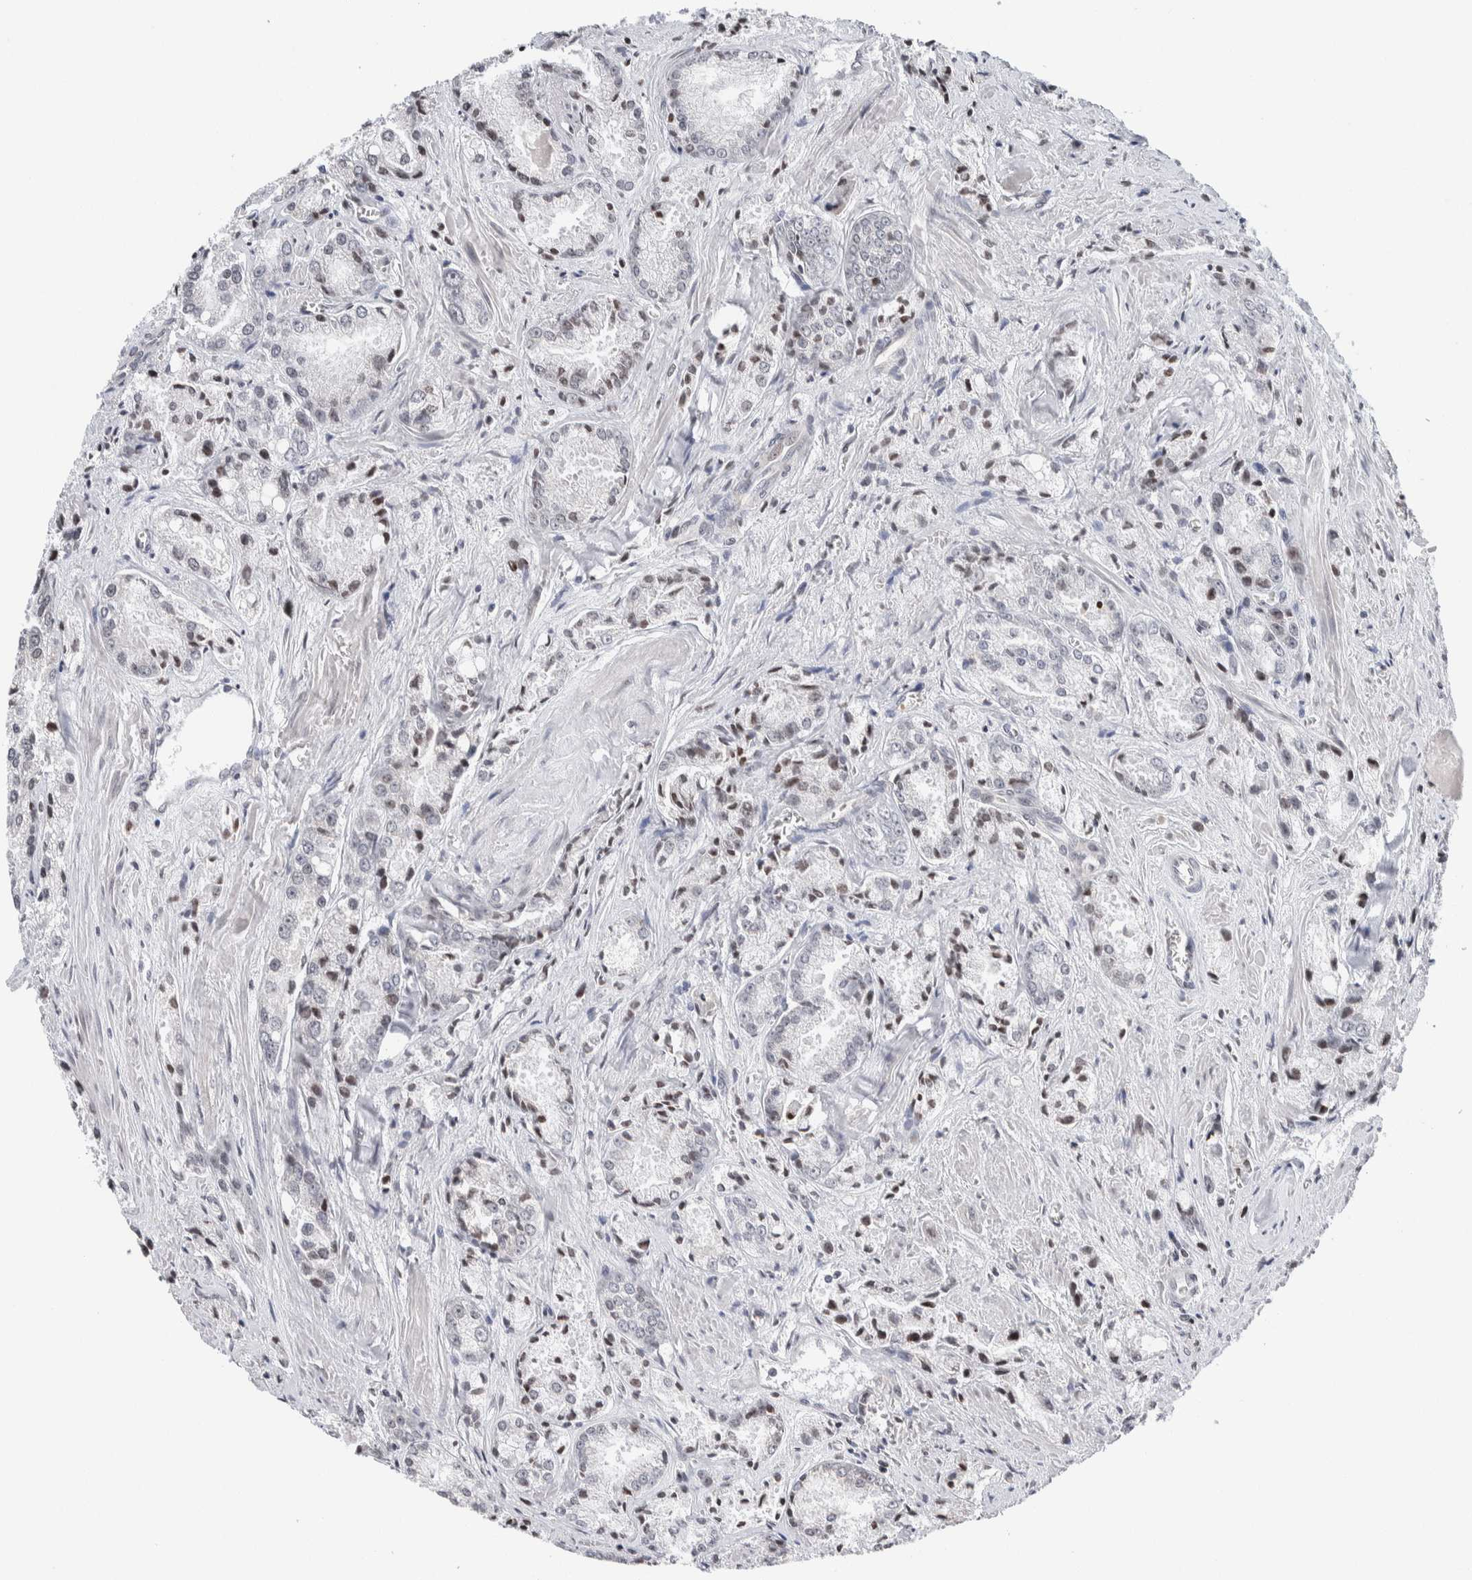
{"staining": {"intensity": "weak", "quantity": "<25%", "location": "nuclear"}, "tissue": "prostate cancer", "cell_type": "Tumor cells", "image_type": "cancer", "snomed": [{"axis": "morphology", "description": "Adenocarcinoma, Low grade"}, {"axis": "topography", "description": "Prostate"}], "caption": "This is a histopathology image of IHC staining of prostate cancer, which shows no expression in tumor cells.", "gene": "NEUROD1", "patient": {"sex": "male", "age": 64}}